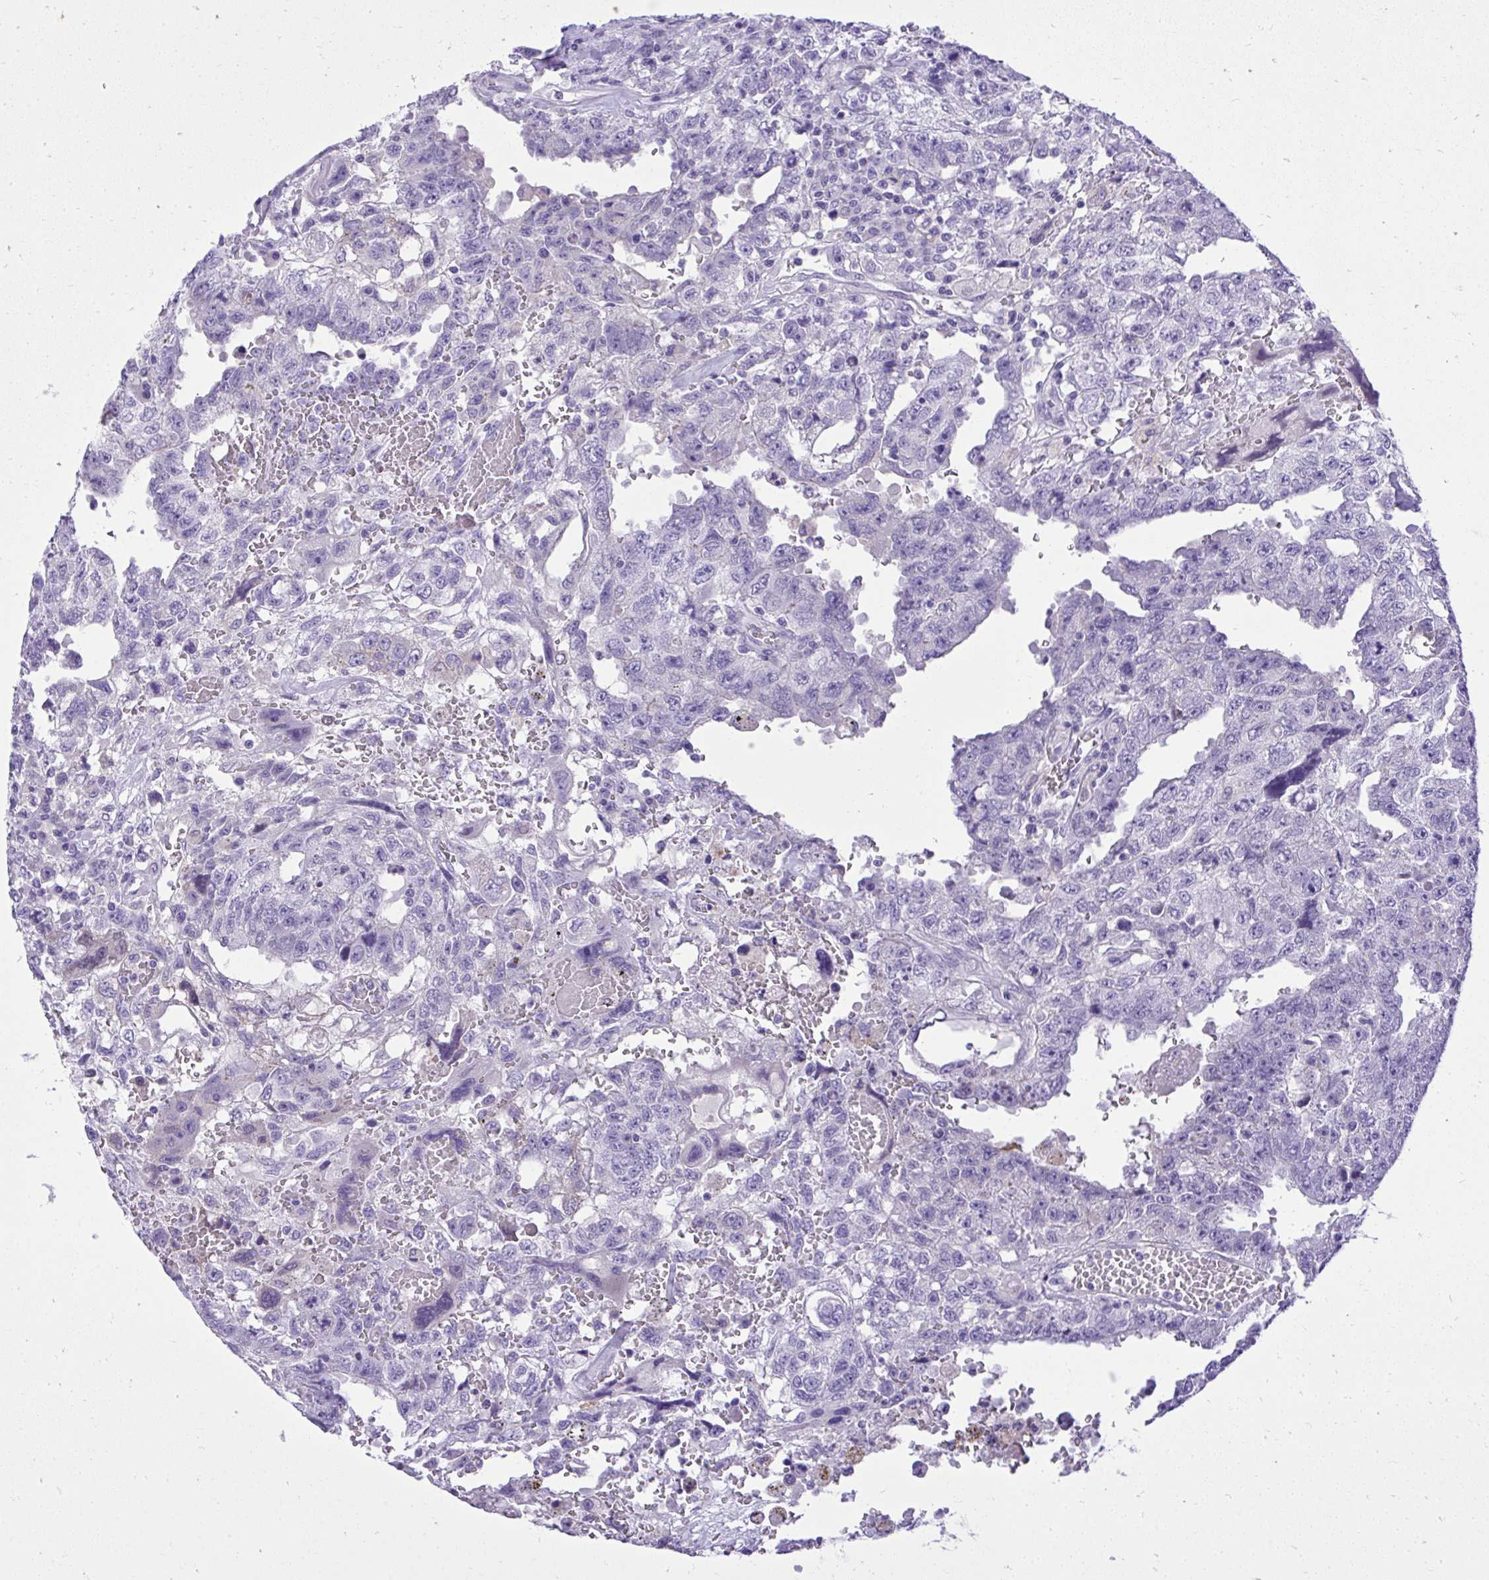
{"staining": {"intensity": "negative", "quantity": "none", "location": "none"}, "tissue": "testis cancer", "cell_type": "Tumor cells", "image_type": "cancer", "snomed": [{"axis": "morphology", "description": "Carcinoma, Embryonal, NOS"}, {"axis": "topography", "description": "Testis"}], "caption": "This is an IHC micrograph of embryonal carcinoma (testis). There is no positivity in tumor cells.", "gene": "ST6GALNAC3", "patient": {"sex": "male", "age": 26}}